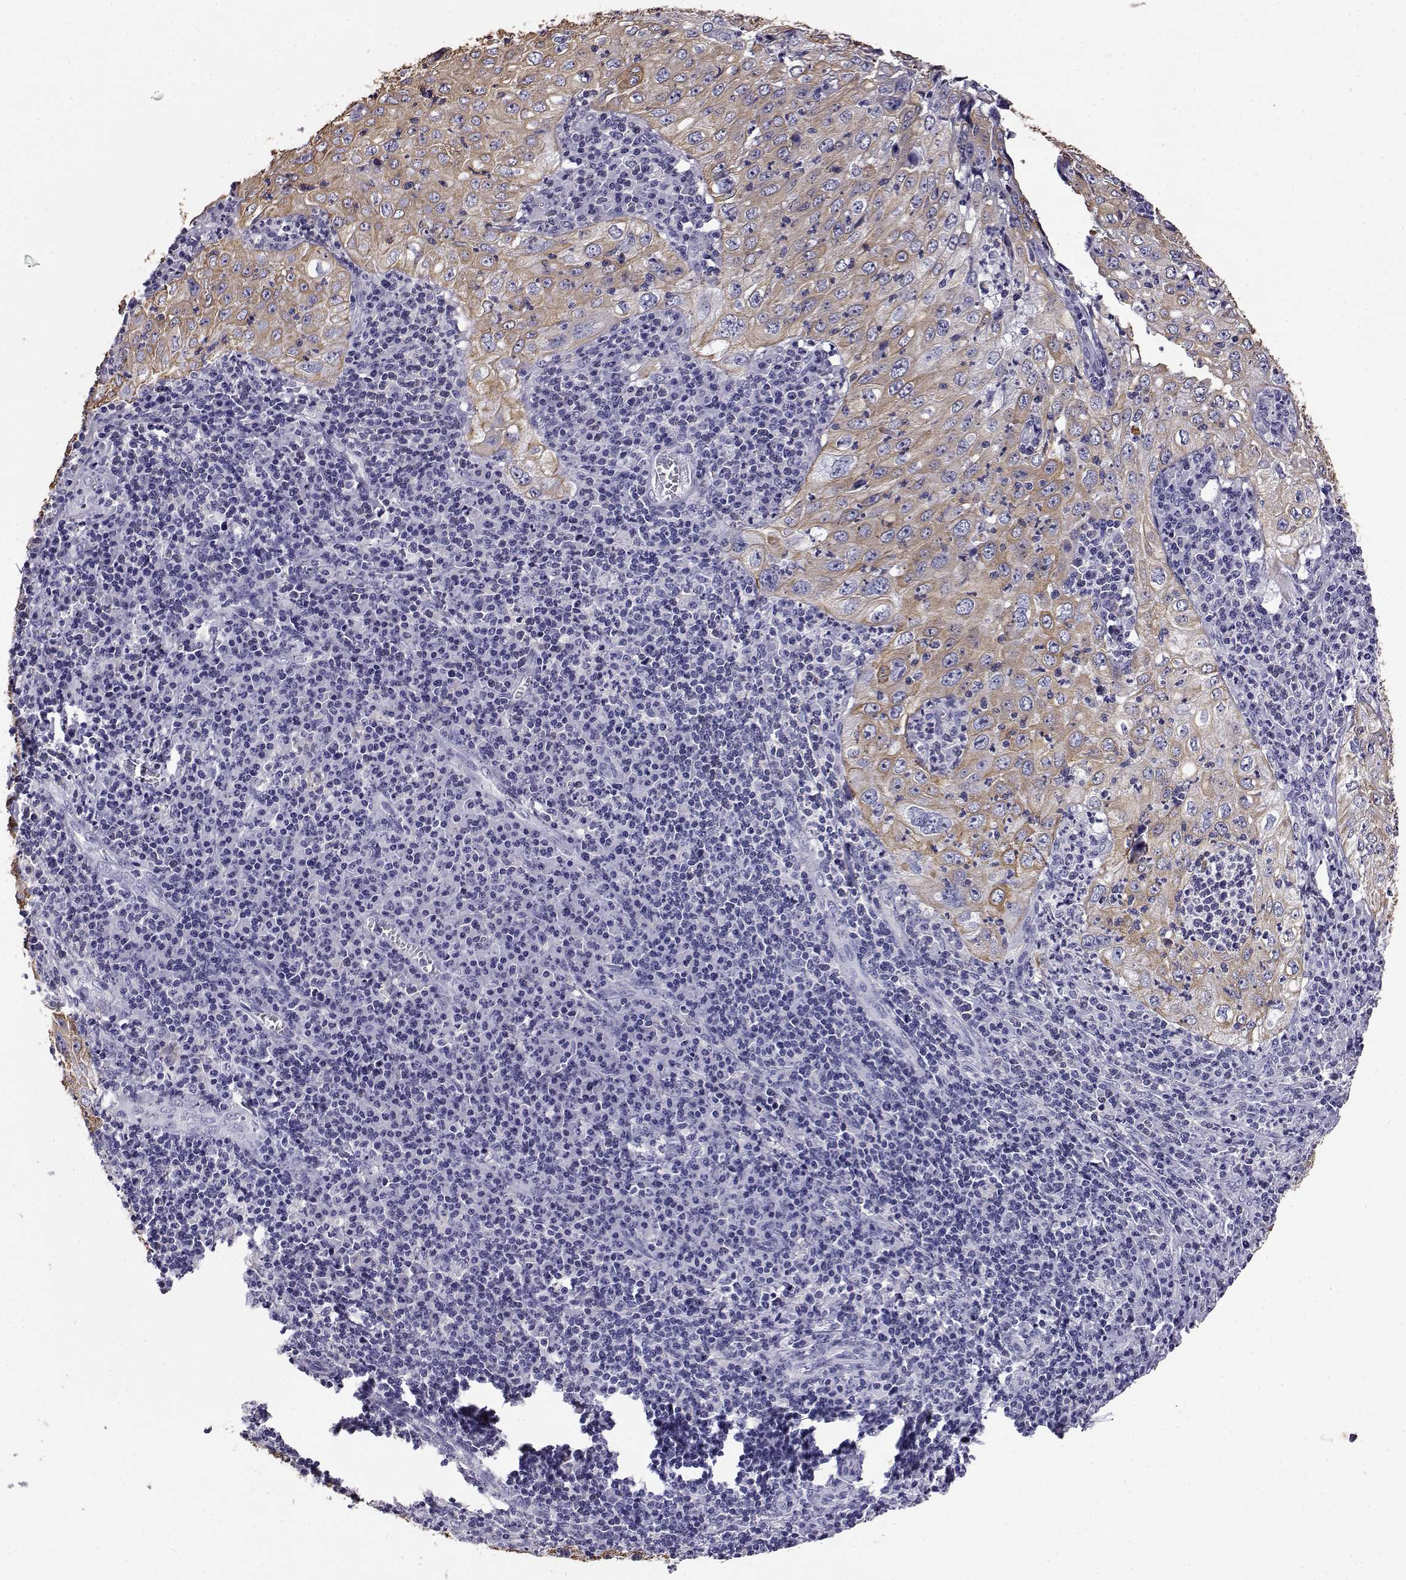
{"staining": {"intensity": "weak", "quantity": "25%-75%", "location": "cytoplasmic/membranous"}, "tissue": "cervical cancer", "cell_type": "Tumor cells", "image_type": "cancer", "snomed": [{"axis": "morphology", "description": "Squamous cell carcinoma, NOS"}, {"axis": "topography", "description": "Cervix"}], "caption": "Immunohistochemical staining of human cervical cancer (squamous cell carcinoma) exhibits low levels of weak cytoplasmic/membranous positivity in approximately 25%-75% of tumor cells.", "gene": "AKR1B1", "patient": {"sex": "female", "age": 24}}